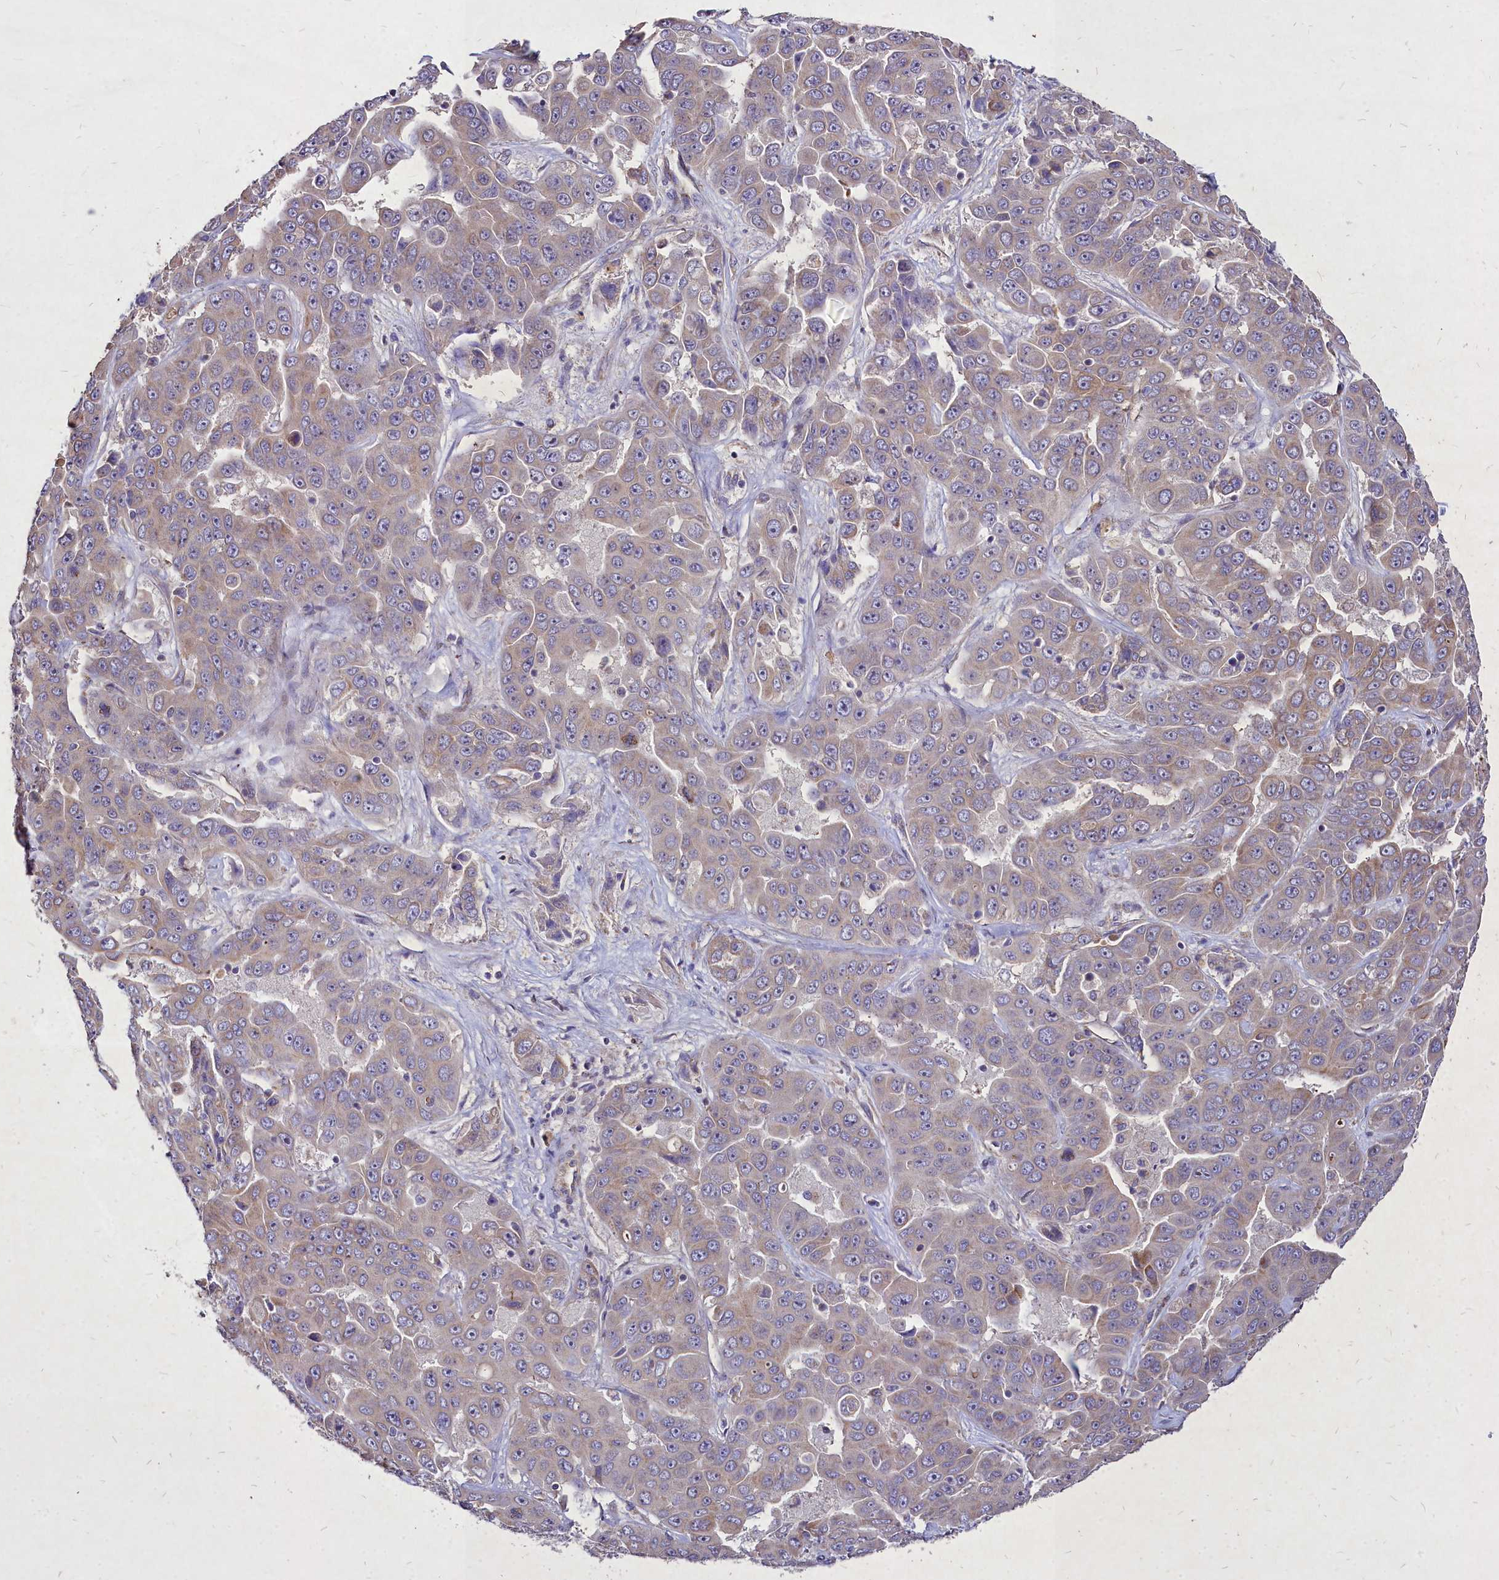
{"staining": {"intensity": "weak", "quantity": "<25%", "location": "cytoplasmic/membranous"}, "tissue": "liver cancer", "cell_type": "Tumor cells", "image_type": "cancer", "snomed": [{"axis": "morphology", "description": "Cholangiocarcinoma"}, {"axis": "topography", "description": "Liver"}], "caption": "Histopathology image shows no protein expression in tumor cells of liver cancer tissue.", "gene": "SKA1", "patient": {"sex": "female", "age": 52}}